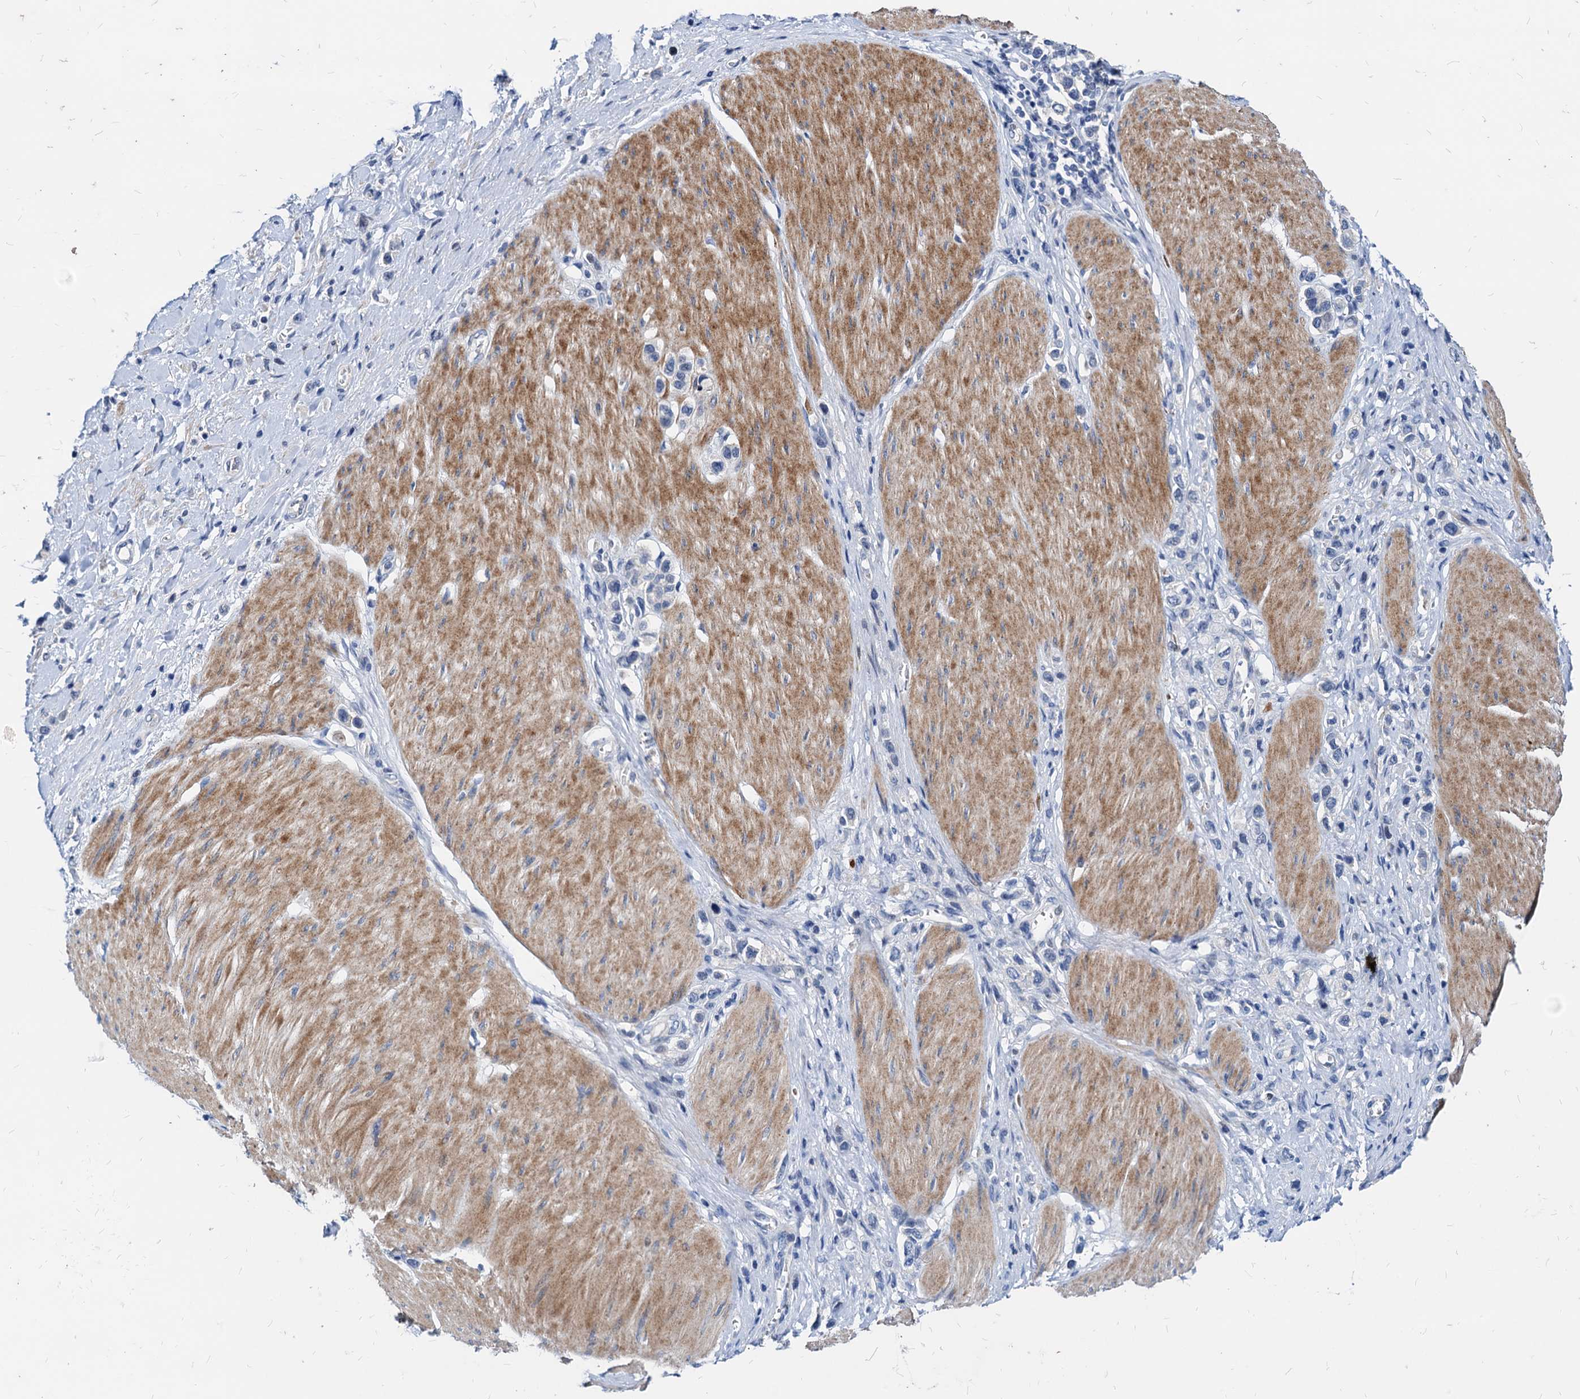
{"staining": {"intensity": "negative", "quantity": "none", "location": "none"}, "tissue": "stomach cancer", "cell_type": "Tumor cells", "image_type": "cancer", "snomed": [{"axis": "morphology", "description": "Normal tissue, NOS"}, {"axis": "morphology", "description": "Adenocarcinoma, NOS"}, {"axis": "topography", "description": "Stomach, upper"}, {"axis": "topography", "description": "Stomach"}], "caption": "Immunohistochemistry micrograph of neoplastic tissue: human adenocarcinoma (stomach) stained with DAB (3,3'-diaminobenzidine) exhibits no significant protein expression in tumor cells.", "gene": "HSF2", "patient": {"sex": "female", "age": 65}}